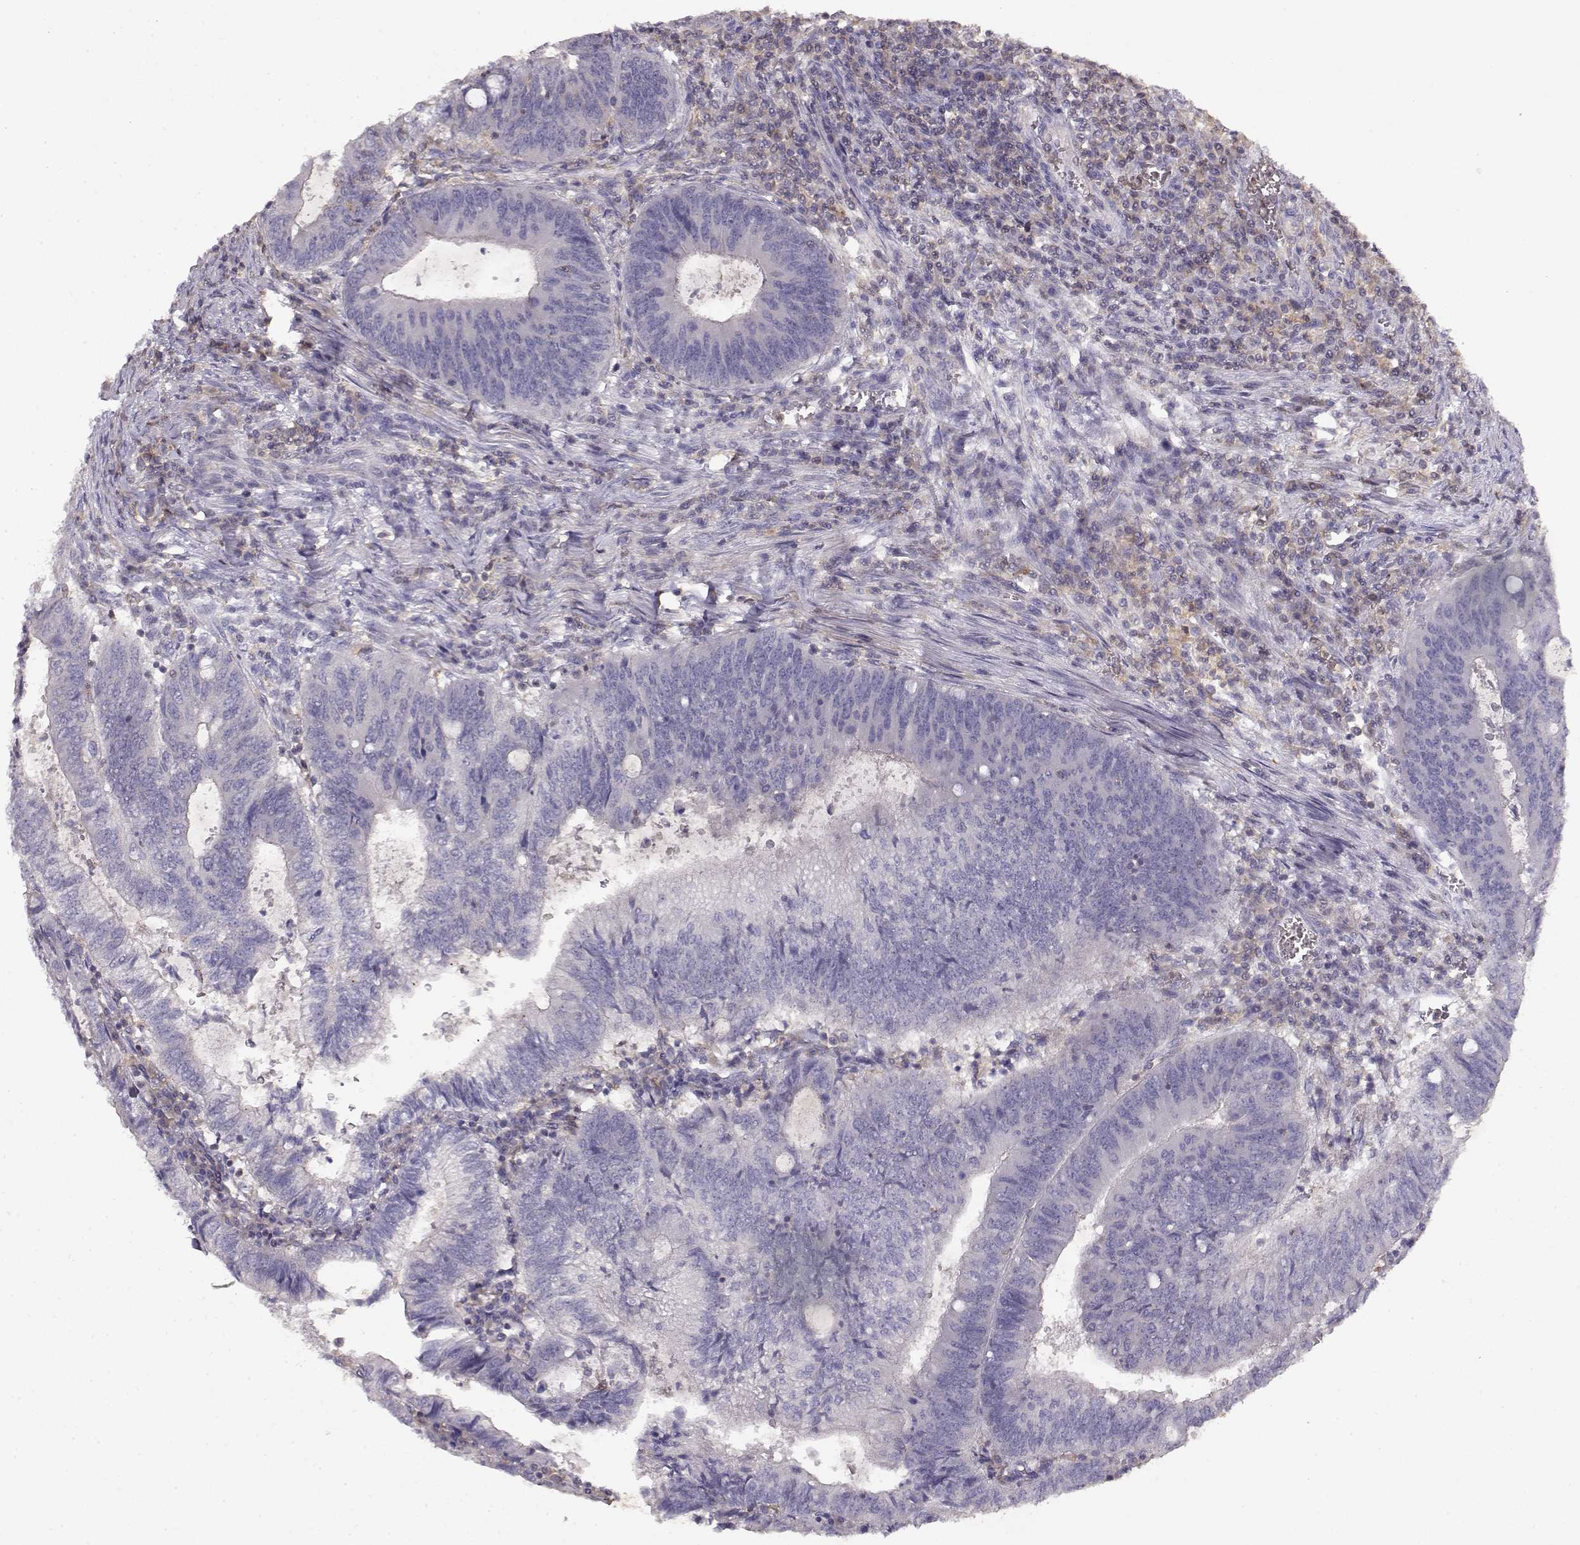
{"staining": {"intensity": "negative", "quantity": "none", "location": "none"}, "tissue": "colorectal cancer", "cell_type": "Tumor cells", "image_type": "cancer", "snomed": [{"axis": "morphology", "description": "Adenocarcinoma, NOS"}, {"axis": "topography", "description": "Colon"}], "caption": "Immunohistochemical staining of human adenocarcinoma (colorectal) displays no significant expression in tumor cells.", "gene": "VAV1", "patient": {"sex": "male", "age": 67}}